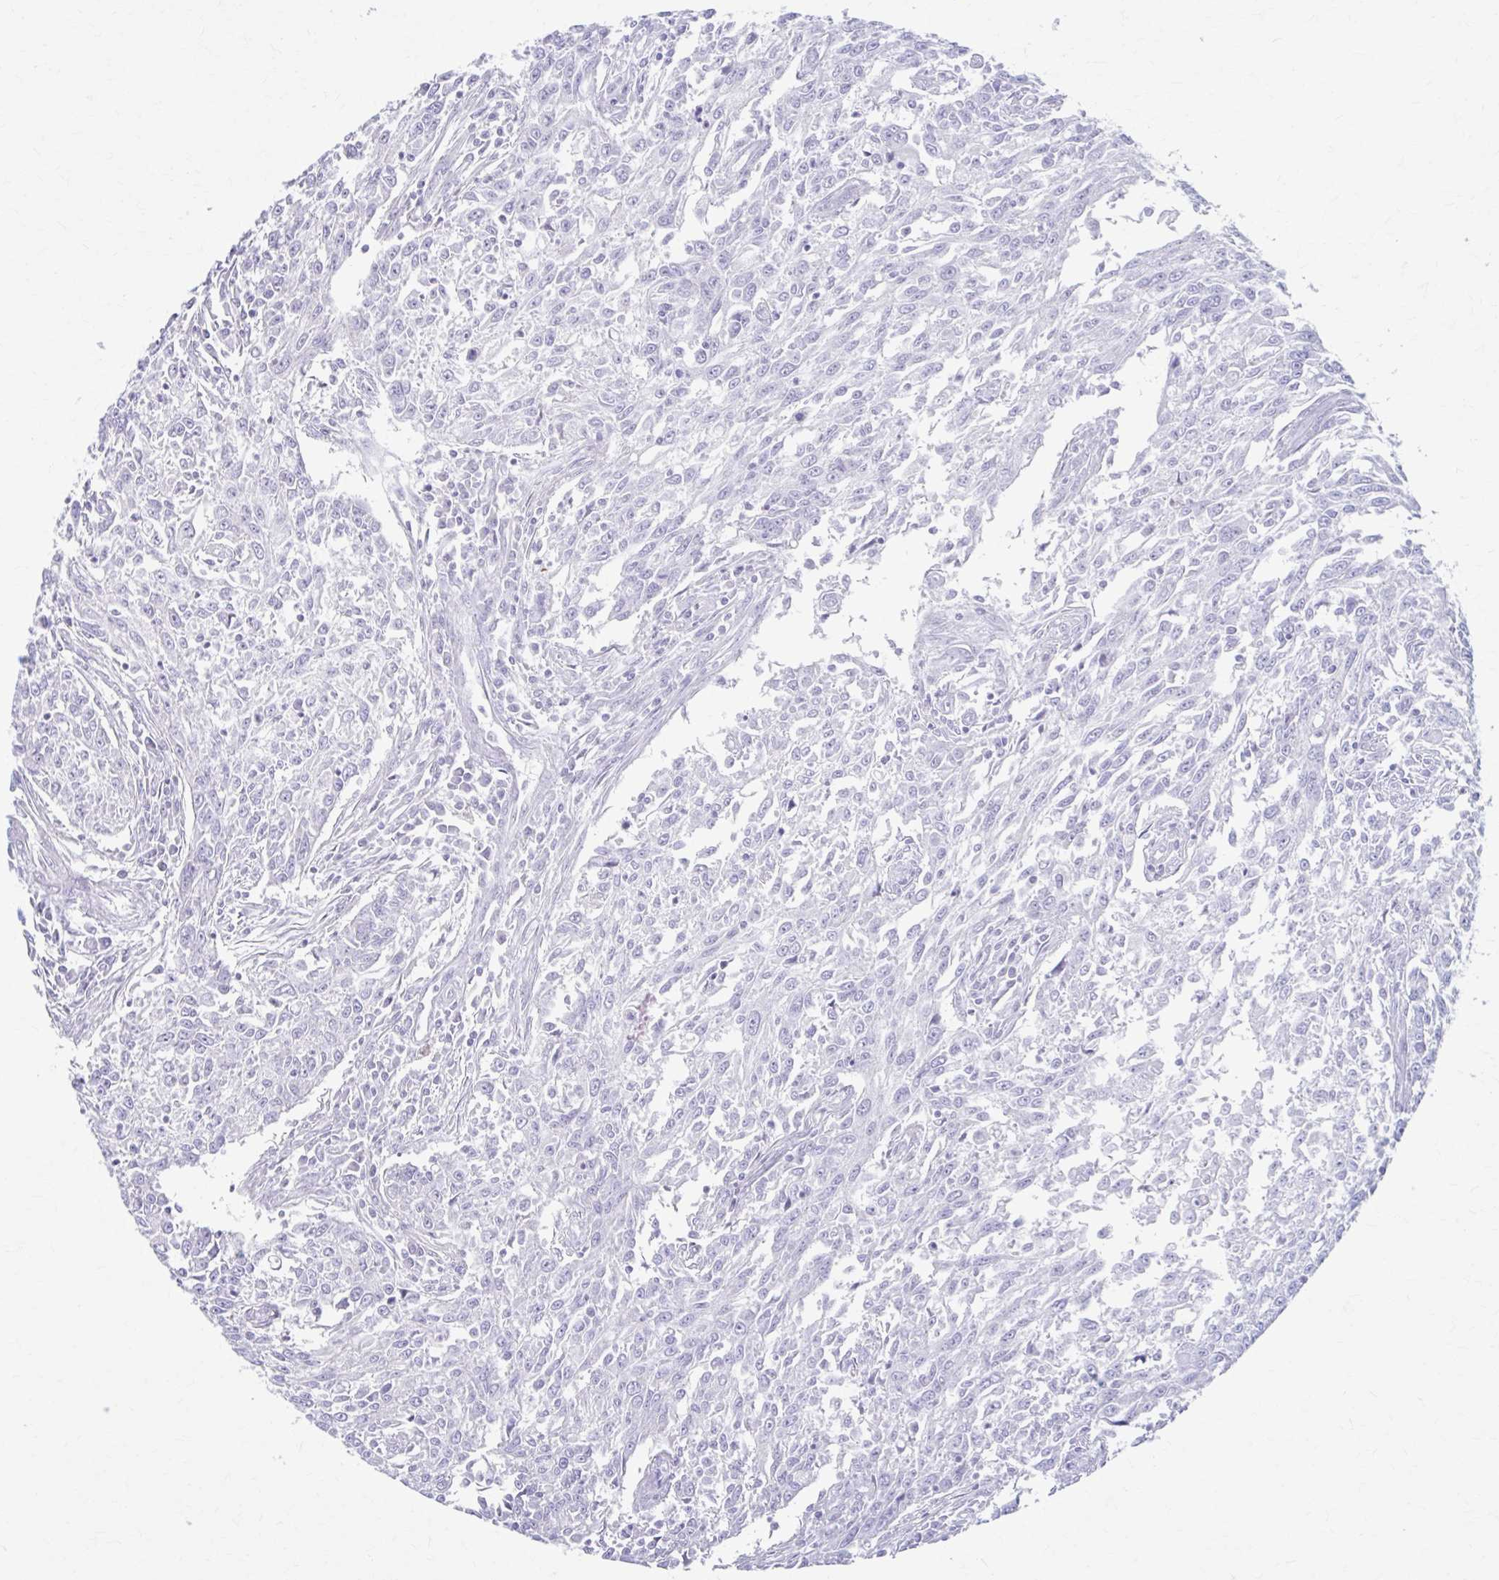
{"staining": {"intensity": "negative", "quantity": "none", "location": "none"}, "tissue": "breast cancer", "cell_type": "Tumor cells", "image_type": "cancer", "snomed": [{"axis": "morphology", "description": "Duct carcinoma"}, {"axis": "topography", "description": "Breast"}], "caption": "Invasive ductal carcinoma (breast) was stained to show a protein in brown. There is no significant expression in tumor cells.", "gene": "KCNE2", "patient": {"sex": "female", "age": 50}}